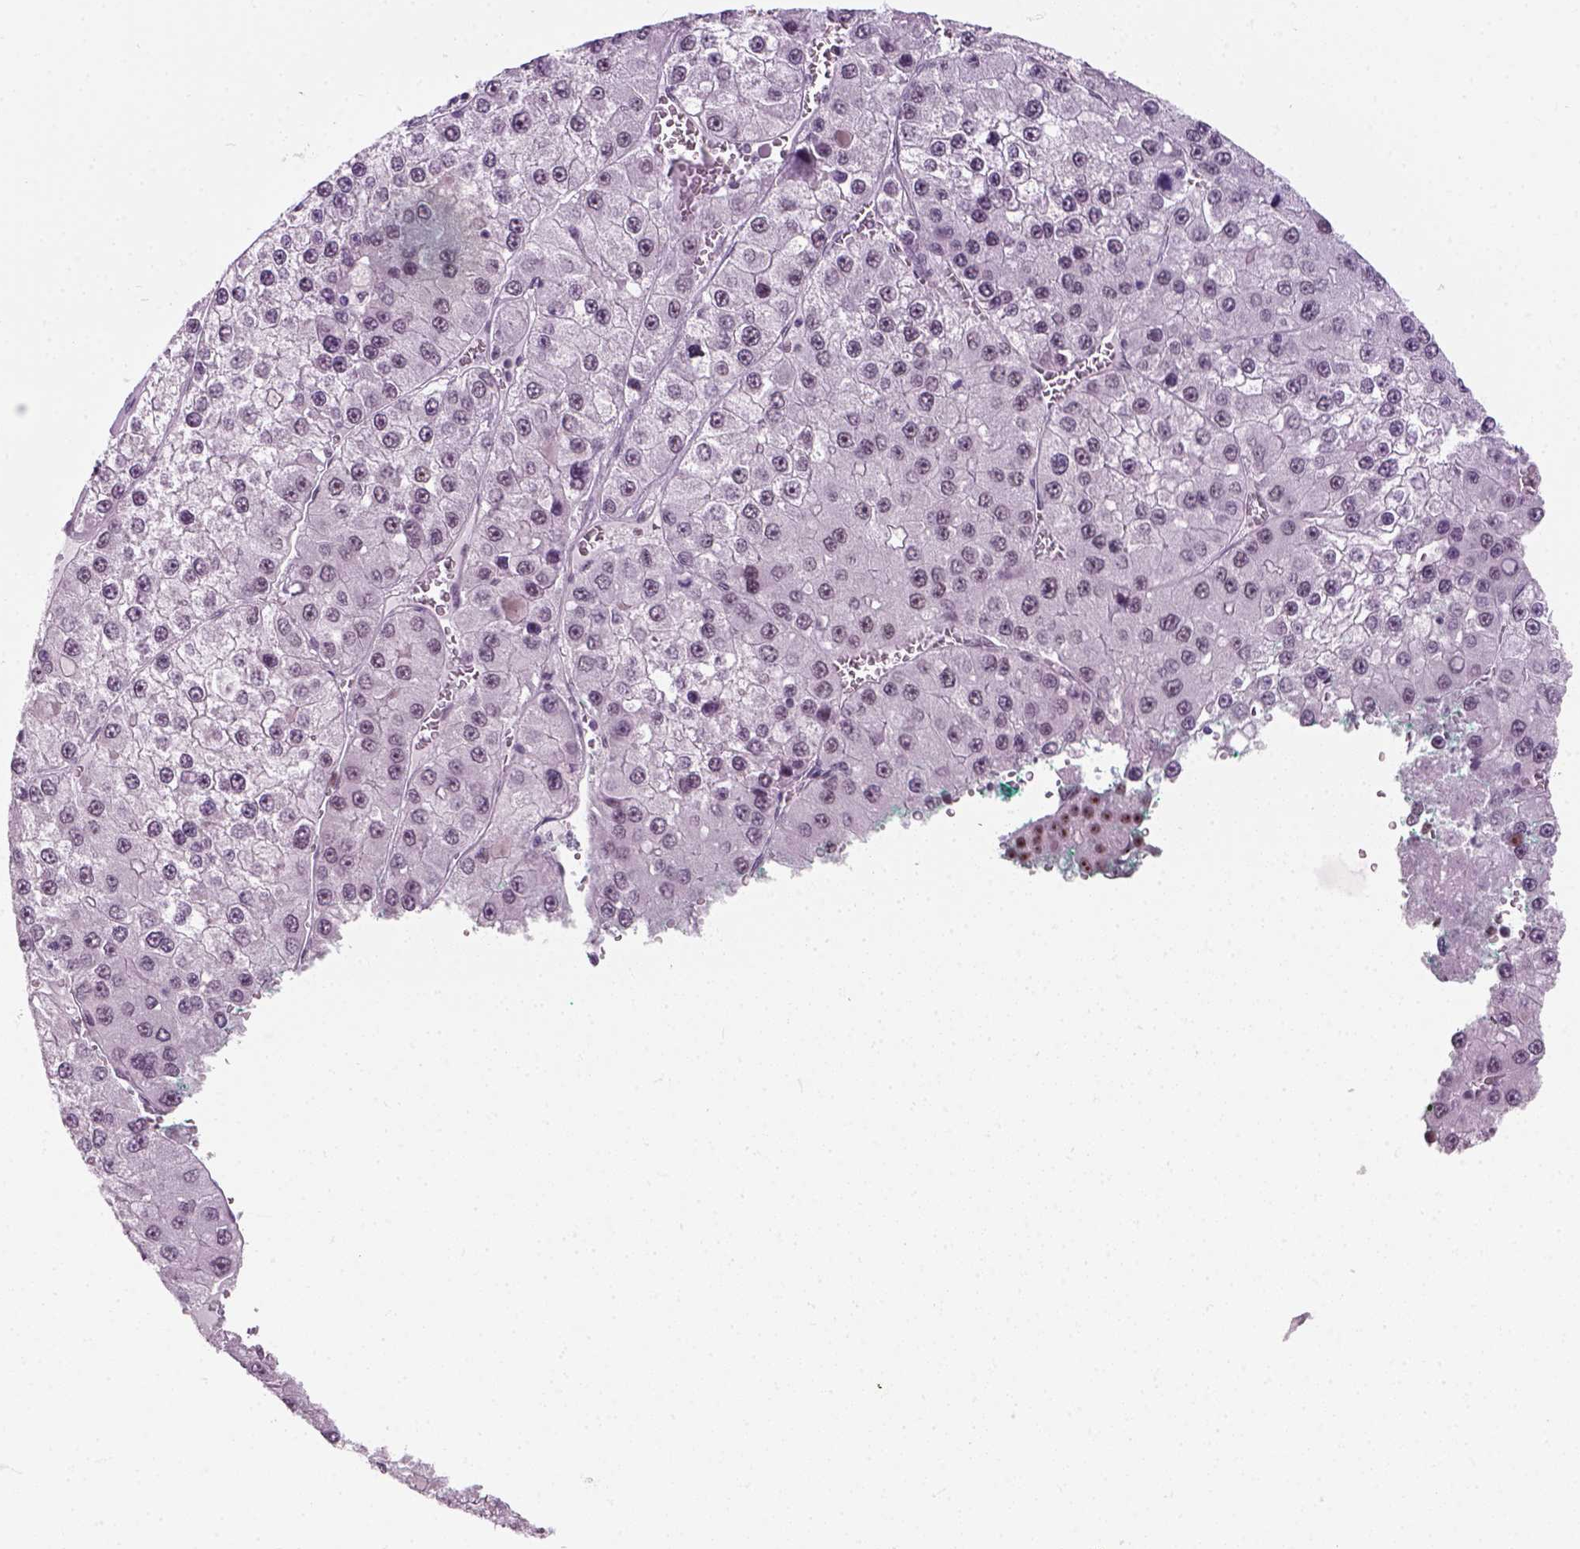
{"staining": {"intensity": "weak", "quantity": "<25%", "location": "nuclear"}, "tissue": "liver cancer", "cell_type": "Tumor cells", "image_type": "cancer", "snomed": [{"axis": "morphology", "description": "Carcinoma, Hepatocellular, NOS"}, {"axis": "topography", "description": "Liver"}], "caption": "Immunohistochemistry photomicrograph of hepatocellular carcinoma (liver) stained for a protein (brown), which displays no positivity in tumor cells. The staining is performed using DAB brown chromogen with nuclei counter-stained in using hematoxylin.", "gene": "ZNF865", "patient": {"sex": "female", "age": 73}}